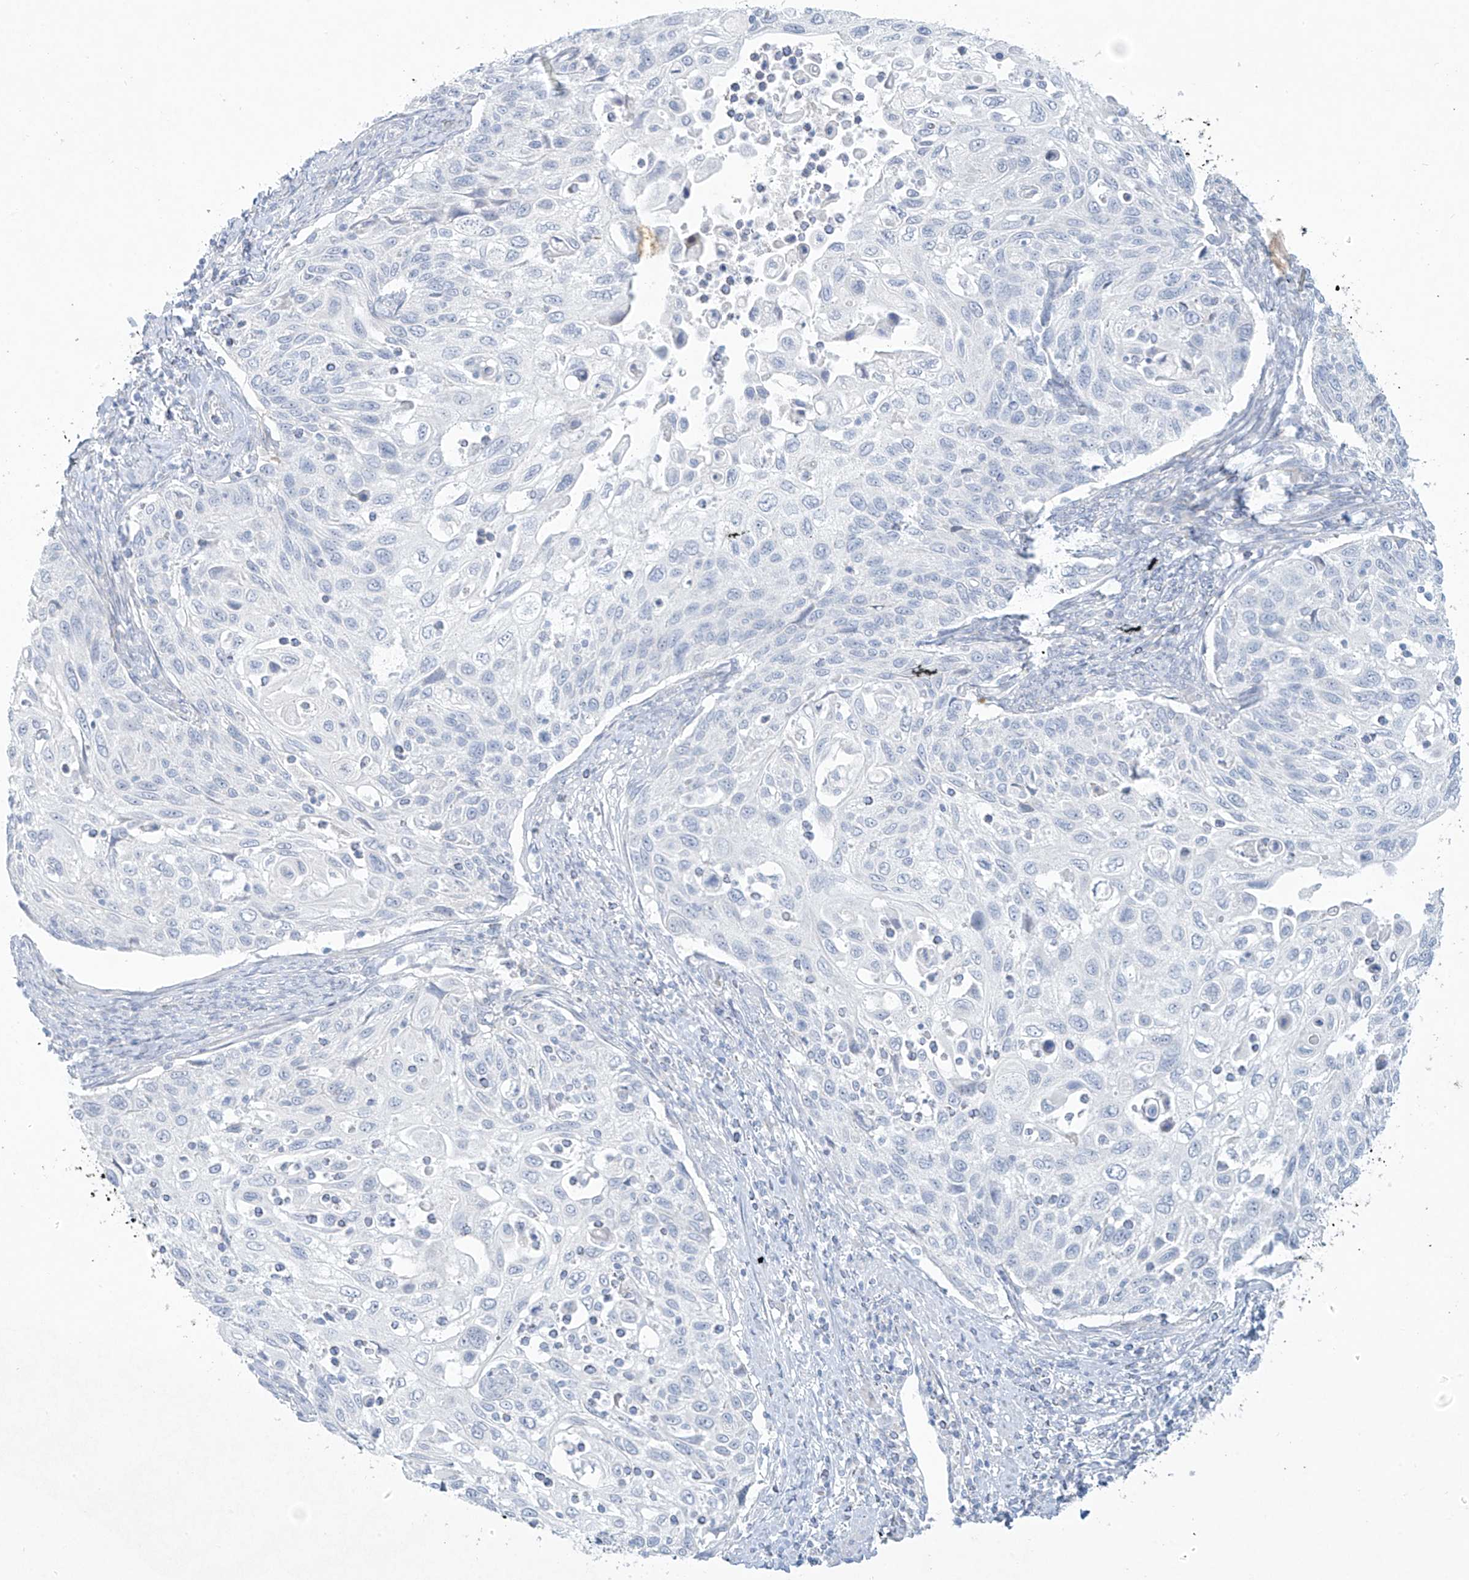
{"staining": {"intensity": "negative", "quantity": "none", "location": "none"}, "tissue": "cervical cancer", "cell_type": "Tumor cells", "image_type": "cancer", "snomed": [{"axis": "morphology", "description": "Squamous cell carcinoma, NOS"}, {"axis": "topography", "description": "Cervix"}], "caption": "Immunohistochemistry (IHC) of cervical cancer exhibits no expression in tumor cells.", "gene": "PAX6", "patient": {"sex": "female", "age": 70}}